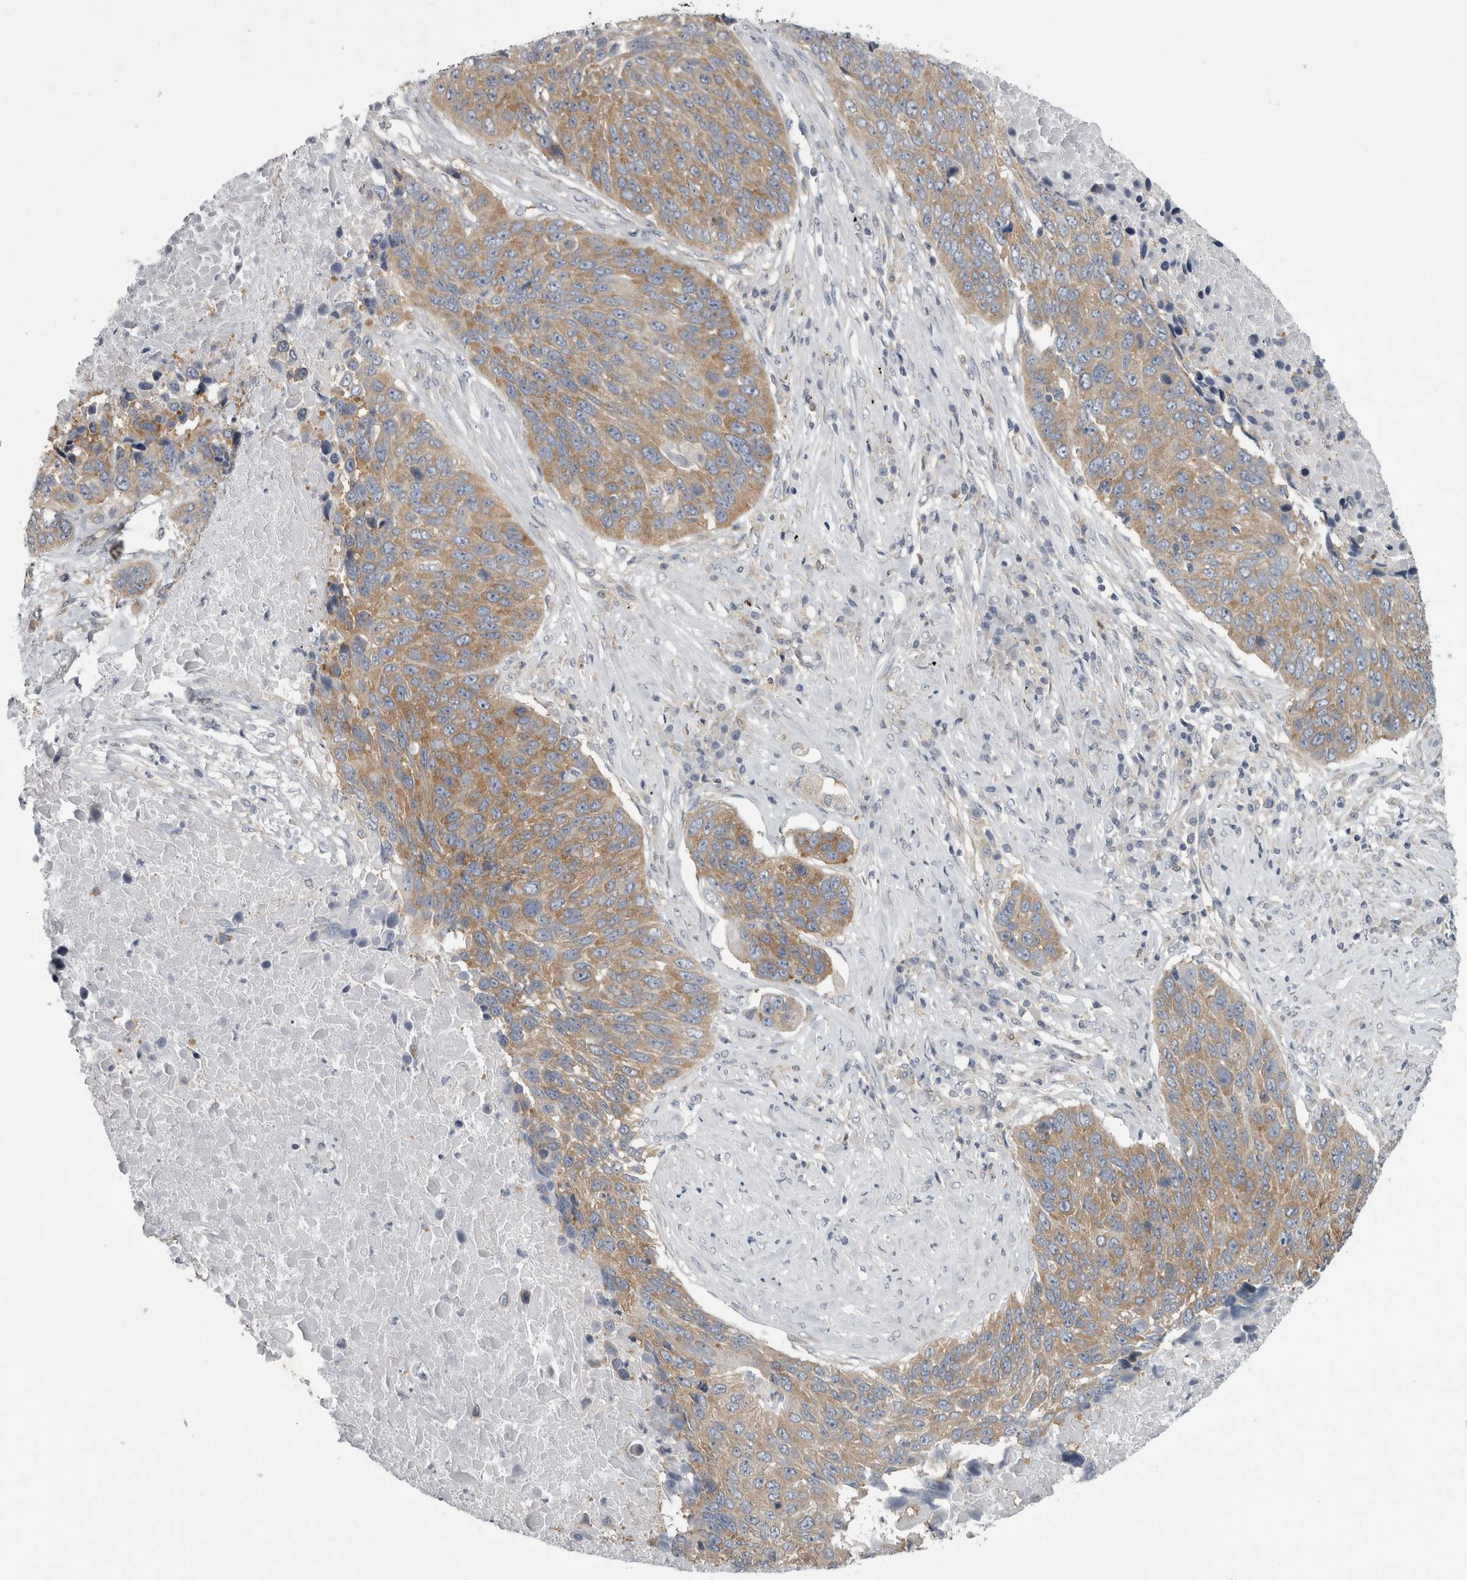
{"staining": {"intensity": "moderate", "quantity": ">75%", "location": "cytoplasmic/membranous"}, "tissue": "lung cancer", "cell_type": "Tumor cells", "image_type": "cancer", "snomed": [{"axis": "morphology", "description": "Squamous cell carcinoma, NOS"}, {"axis": "topography", "description": "Lung"}], "caption": "Lung cancer stained with a brown dye displays moderate cytoplasmic/membranous positive staining in approximately >75% of tumor cells.", "gene": "PRRC2C", "patient": {"sex": "male", "age": 66}}